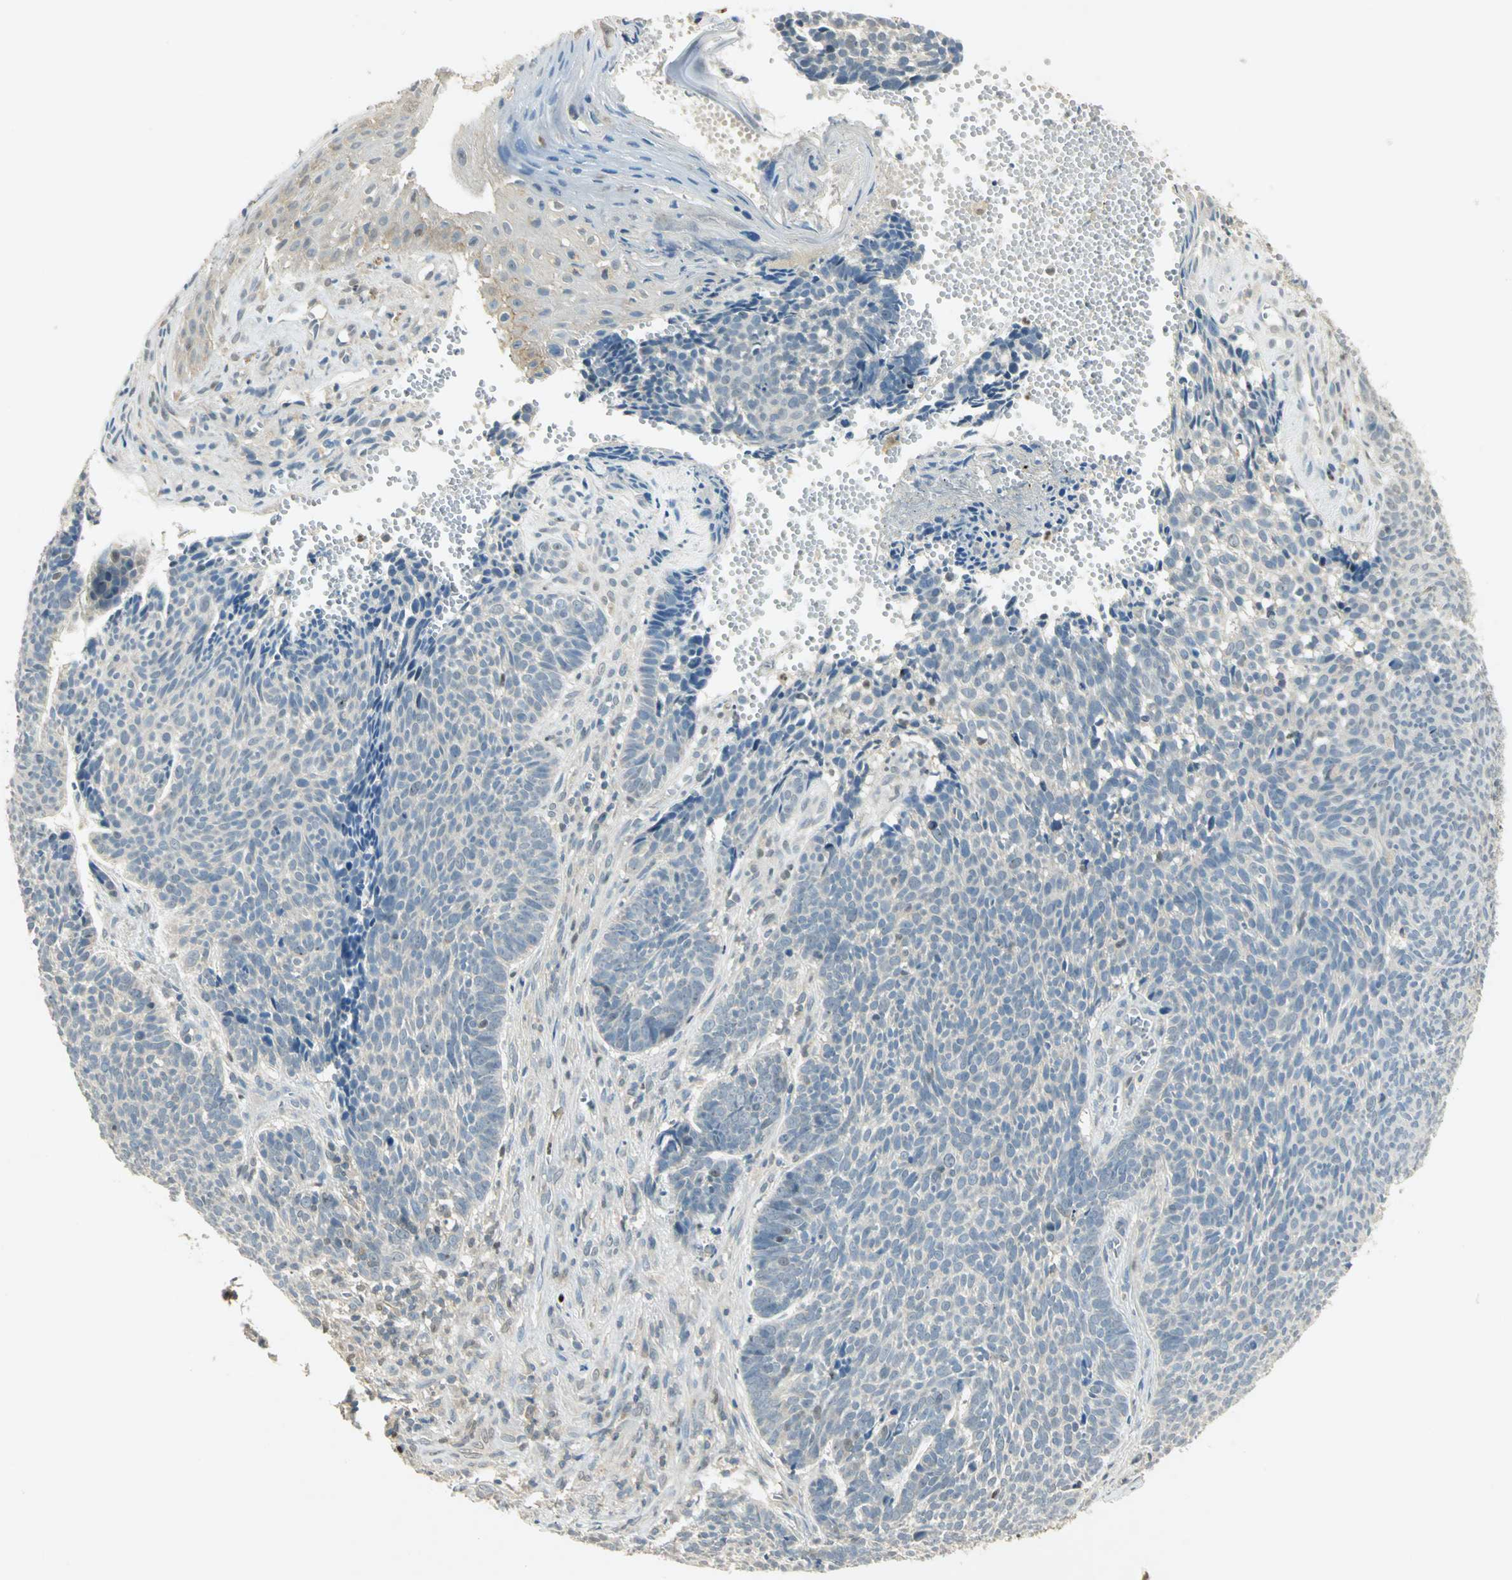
{"staining": {"intensity": "weak", "quantity": "<25%", "location": "nuclear"}, "tissue": "skin cancer", "cell_type": "Tumor cells", "image_type": "cancer", "snomed": [{"axis": "morphology", "description": "Basal cell carcinoma"}, {"axis": "topography", "description": "Skin"}], "caption": "Tumor cells are negative for brown protein staining in skin cancer.", "gene": "BIRC2", "patient": {"sex": "male", "age": 84}}